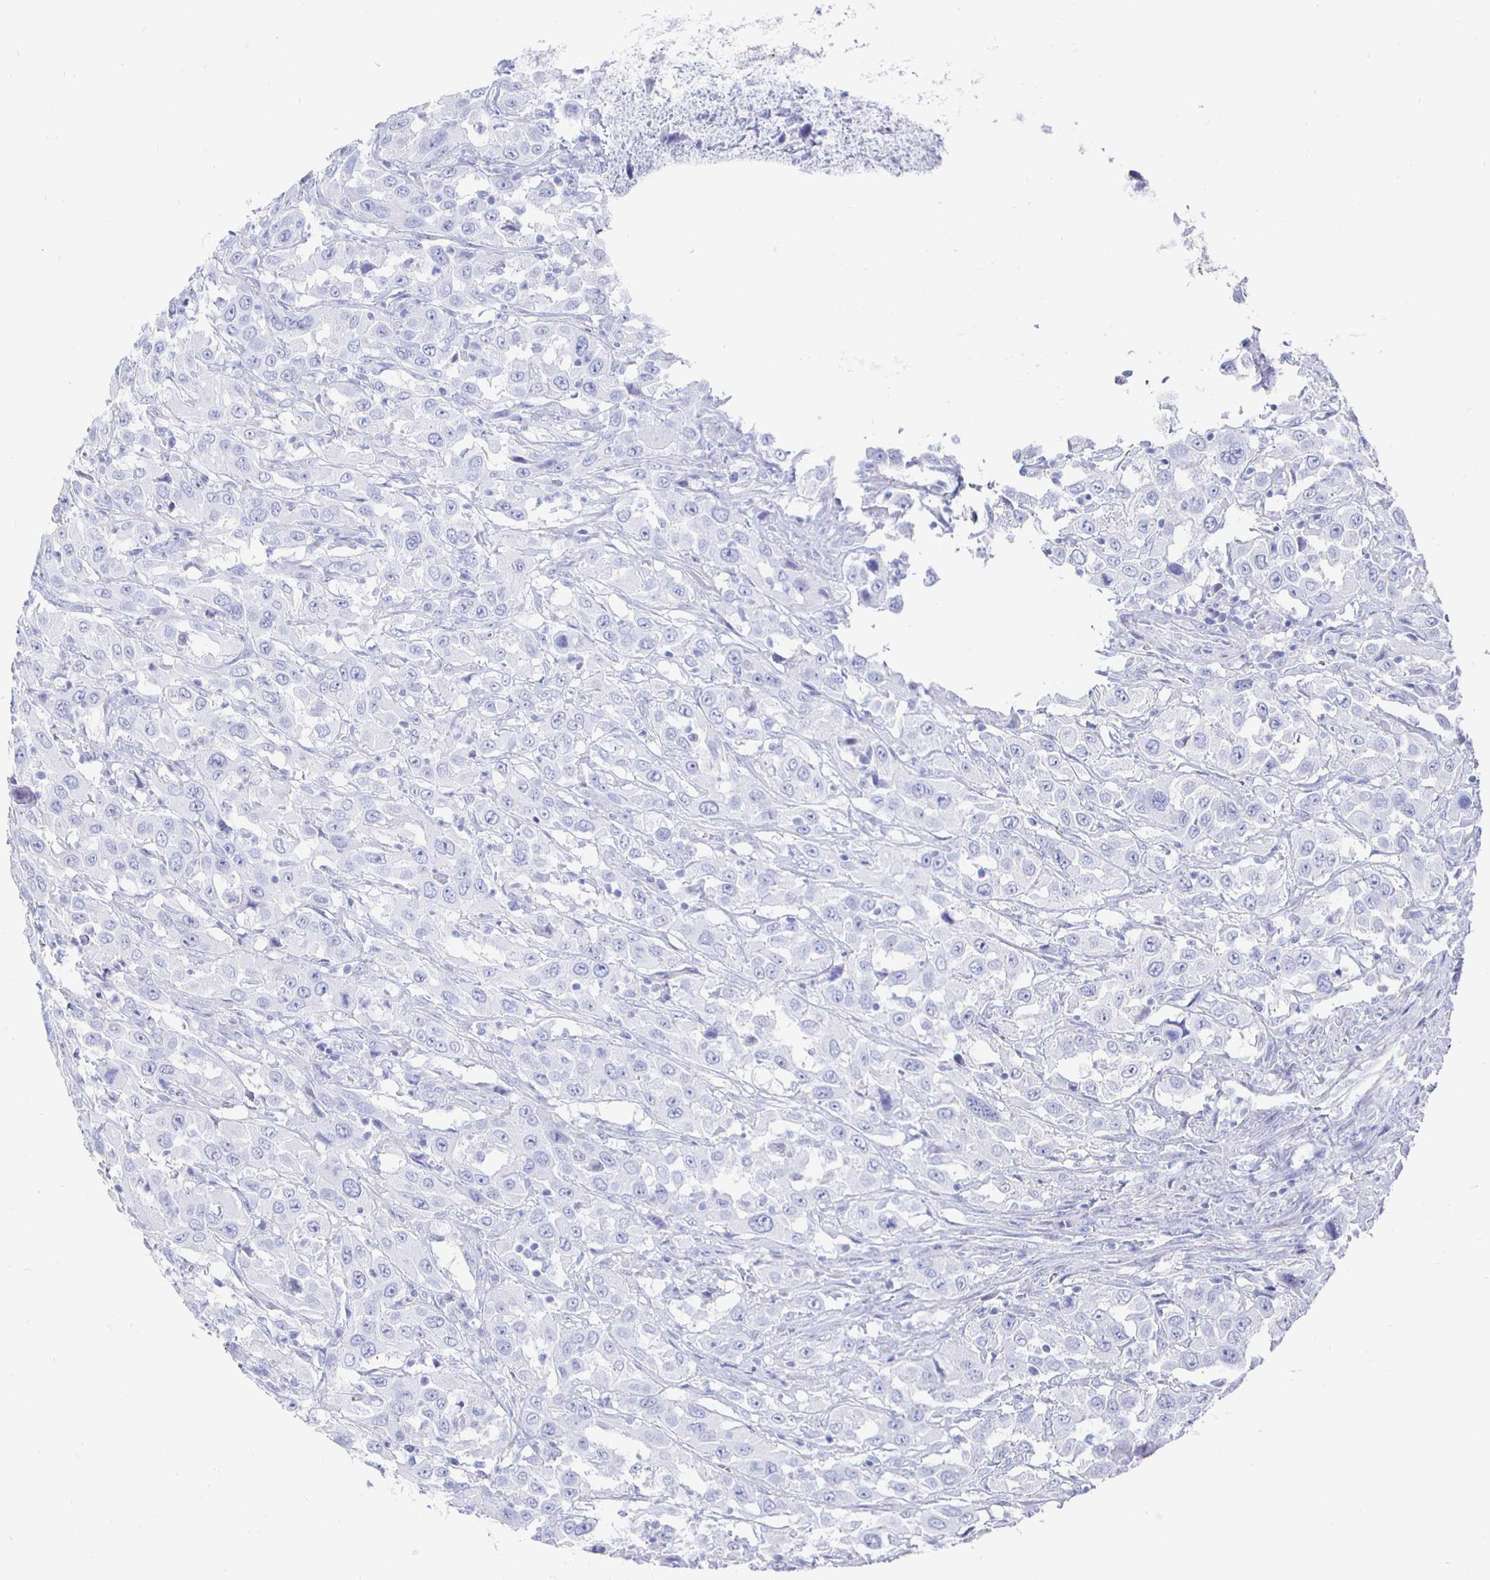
{"staining": {"intensity": "negative", "quantity": "none", "location": "none"}, "tissue": "urothelial cancer", "cell_type": "Tumor cells", "image_type": "cancer", "snomed": [{"axis": "morphology", "description": "Urothelial carcinoma, High grade"}, {"axis": "topography", "description": "Urinary bladder"}], "caption": "Immunohistochemistry (IHC) histopathology image of neoplastic tissue: urothelial carcinoma (high-grade) stained with DAB (3,3'-diaminobenzidine) displays no significant protein expression in tumor cells.", "gene": "CLCA1", "patient": {"sex": "male", "age": 61}}